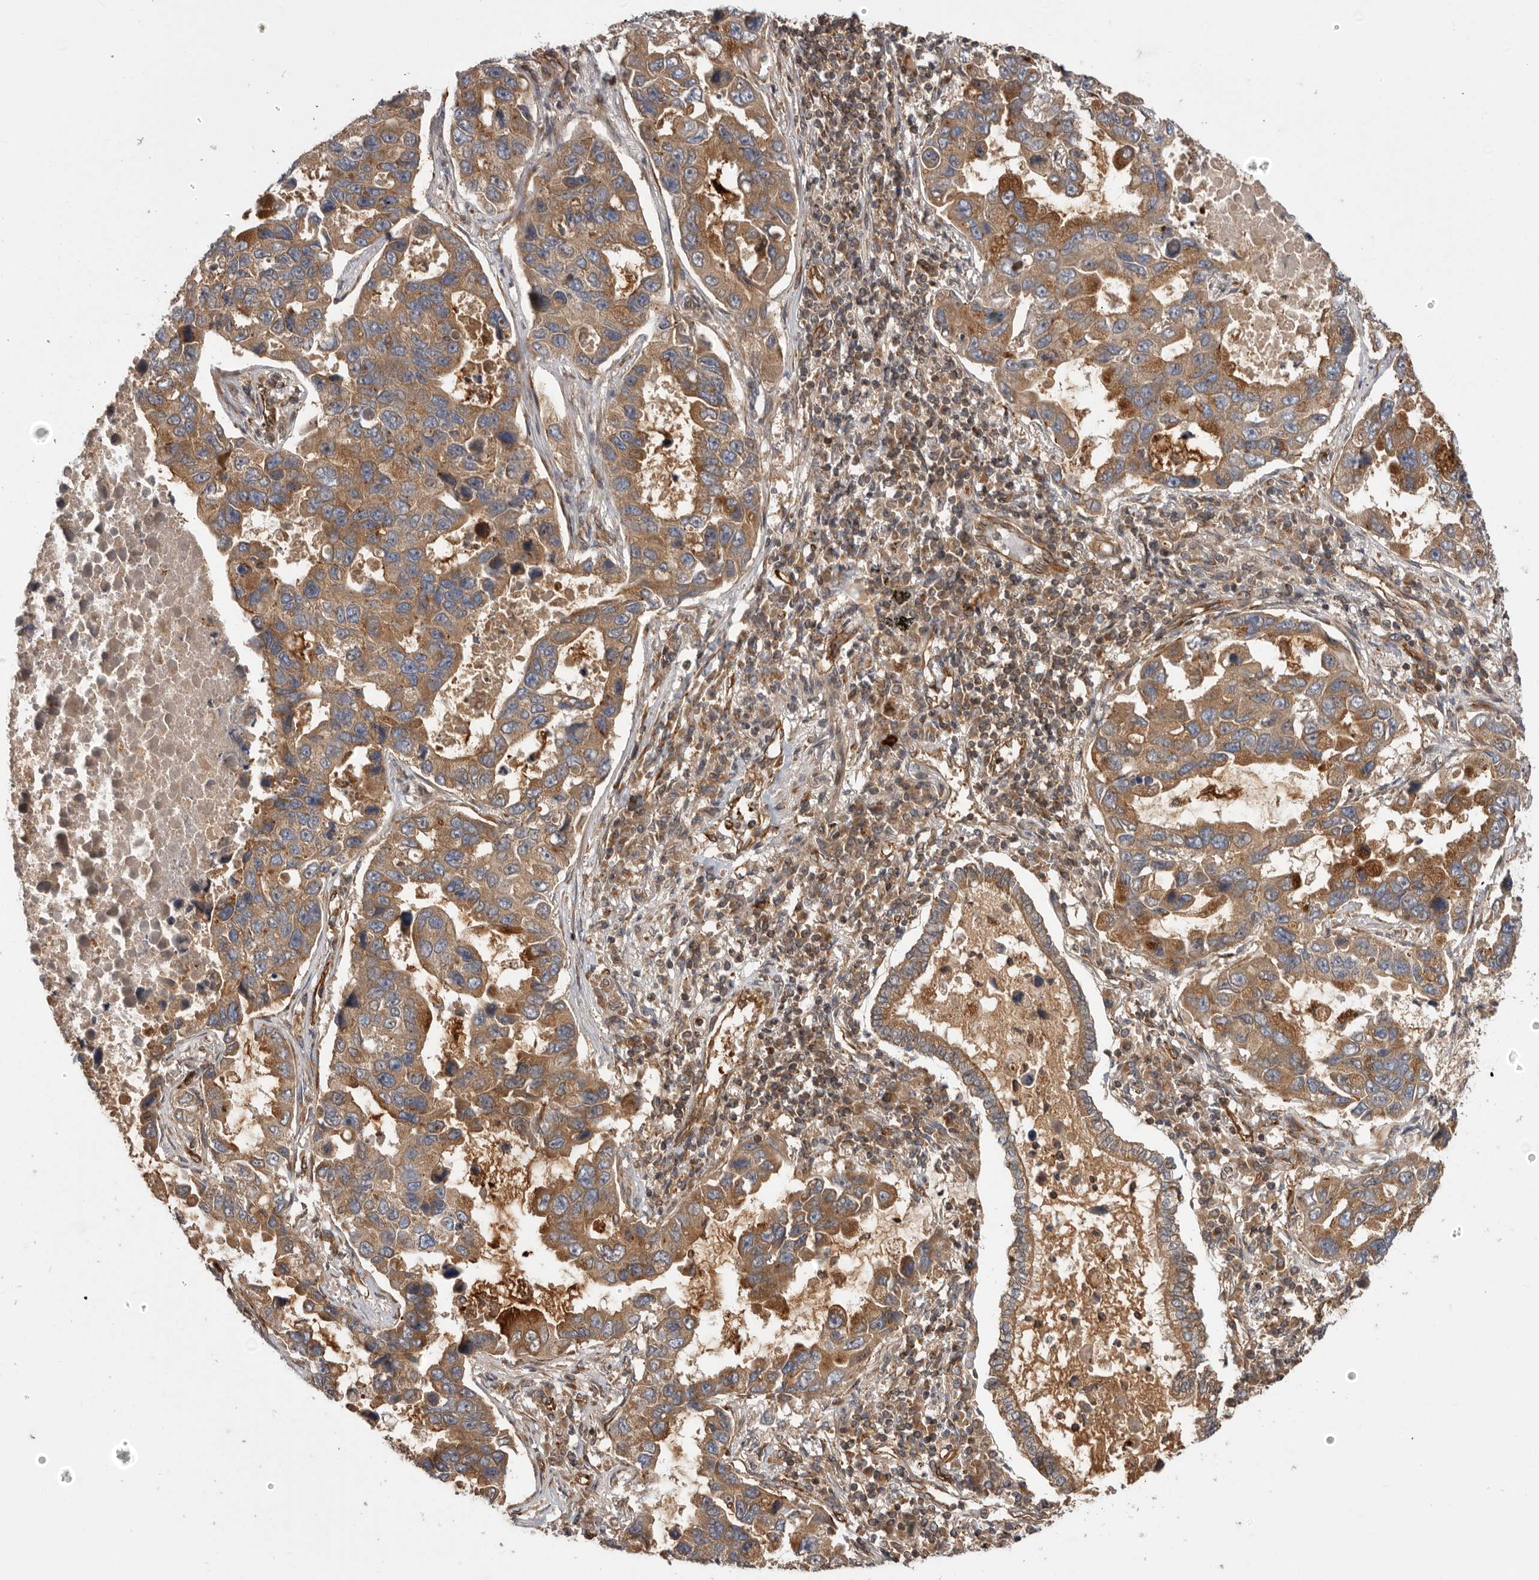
{"staining": {"intensity": "moderate", "quantity": ">75%", "location": "cytoplasmic/membranous"}, "tissue": "lung cancer", "cell_type": "Tumor cells", "image_type": "cancer", "snomed": [{"axis": "morphology", "description": "Adenocarcinoma, NOS"}, {"axis": "topography", "description": "Lung"}], "caption": "A brown stain labels moderate cytoplasmic/membranous expression of a protein in lung cancer tumor cells.", "gene": "DHDDS", "patient": {"sex": "male", "age": 64}}